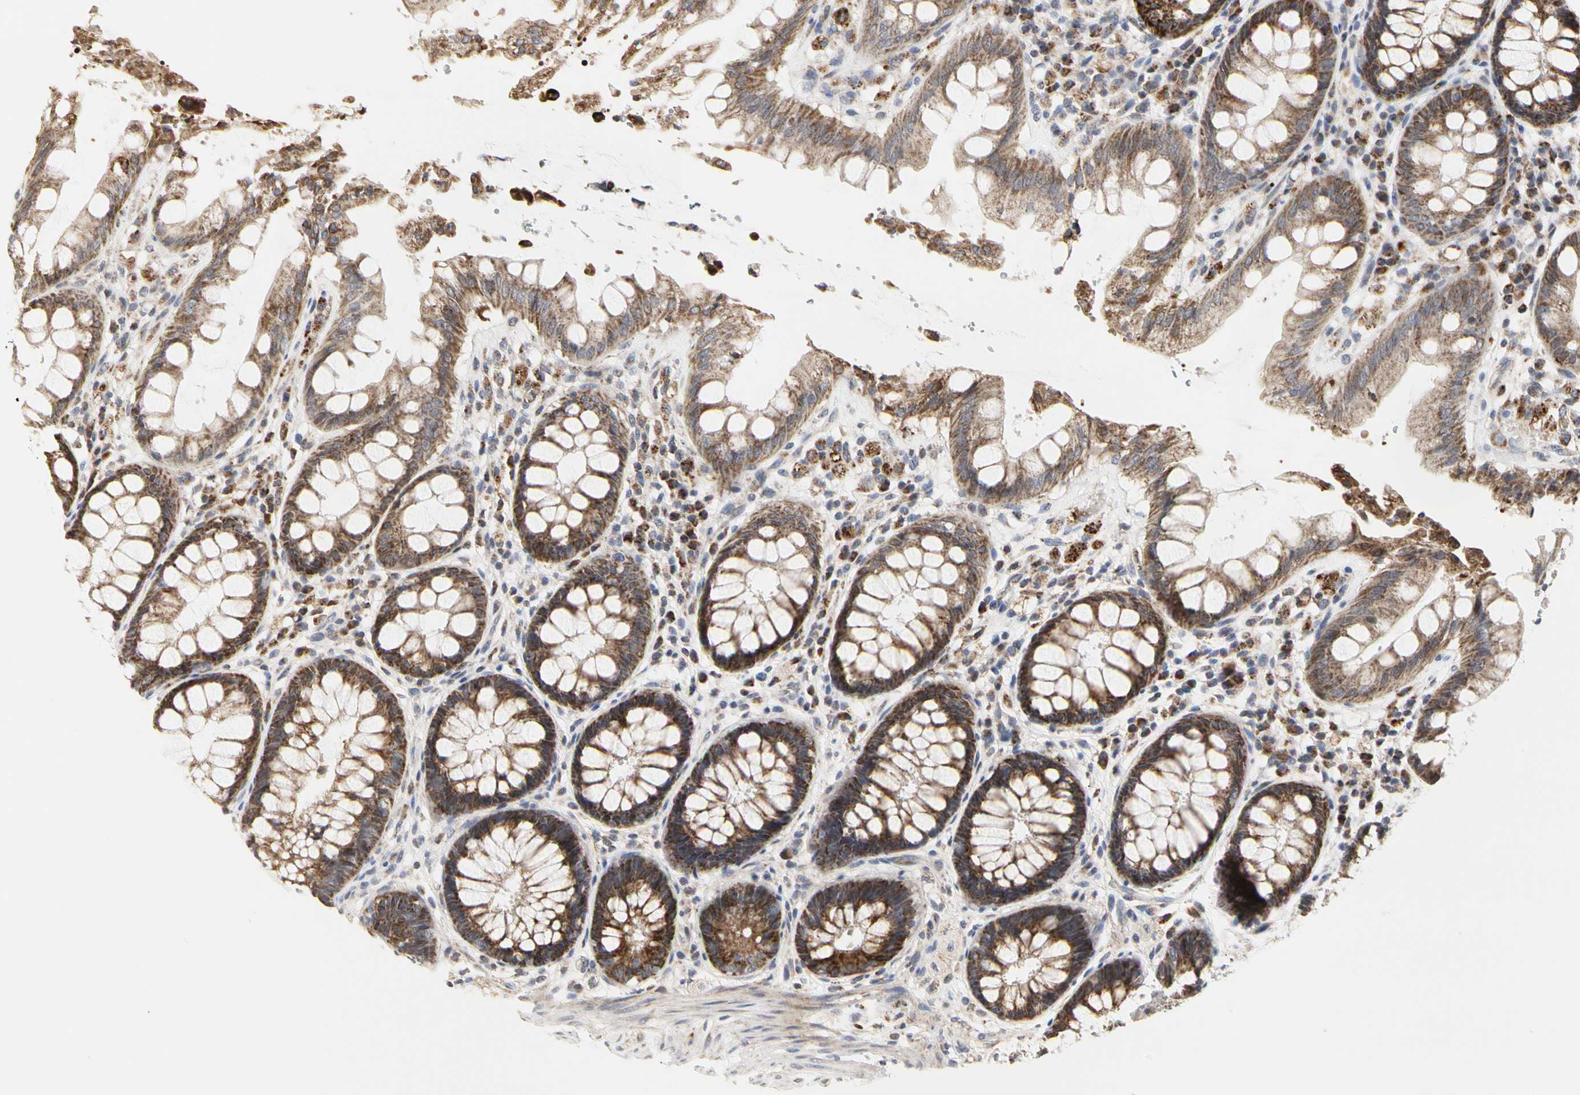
{"staining": {"intensity": "moderate", "quantity": ">75%", "location": "cytoplasmic/membranous"}, "tissue": "rectum", "cell_type": "Glandular cells", "image_type": "normal", "snomed": [{"axis": "morphology", "description": "Normal tissue, NOS"}, {"axis": "topography", "description": "Rectum"}], "caption": "A histopathology image of rectum stained for a protein exhibits moderate cytoplasmic/membranous brown staining in glandular cells.", "gene": "TSKU", "patient": {"sex": "female", "age": 46}}